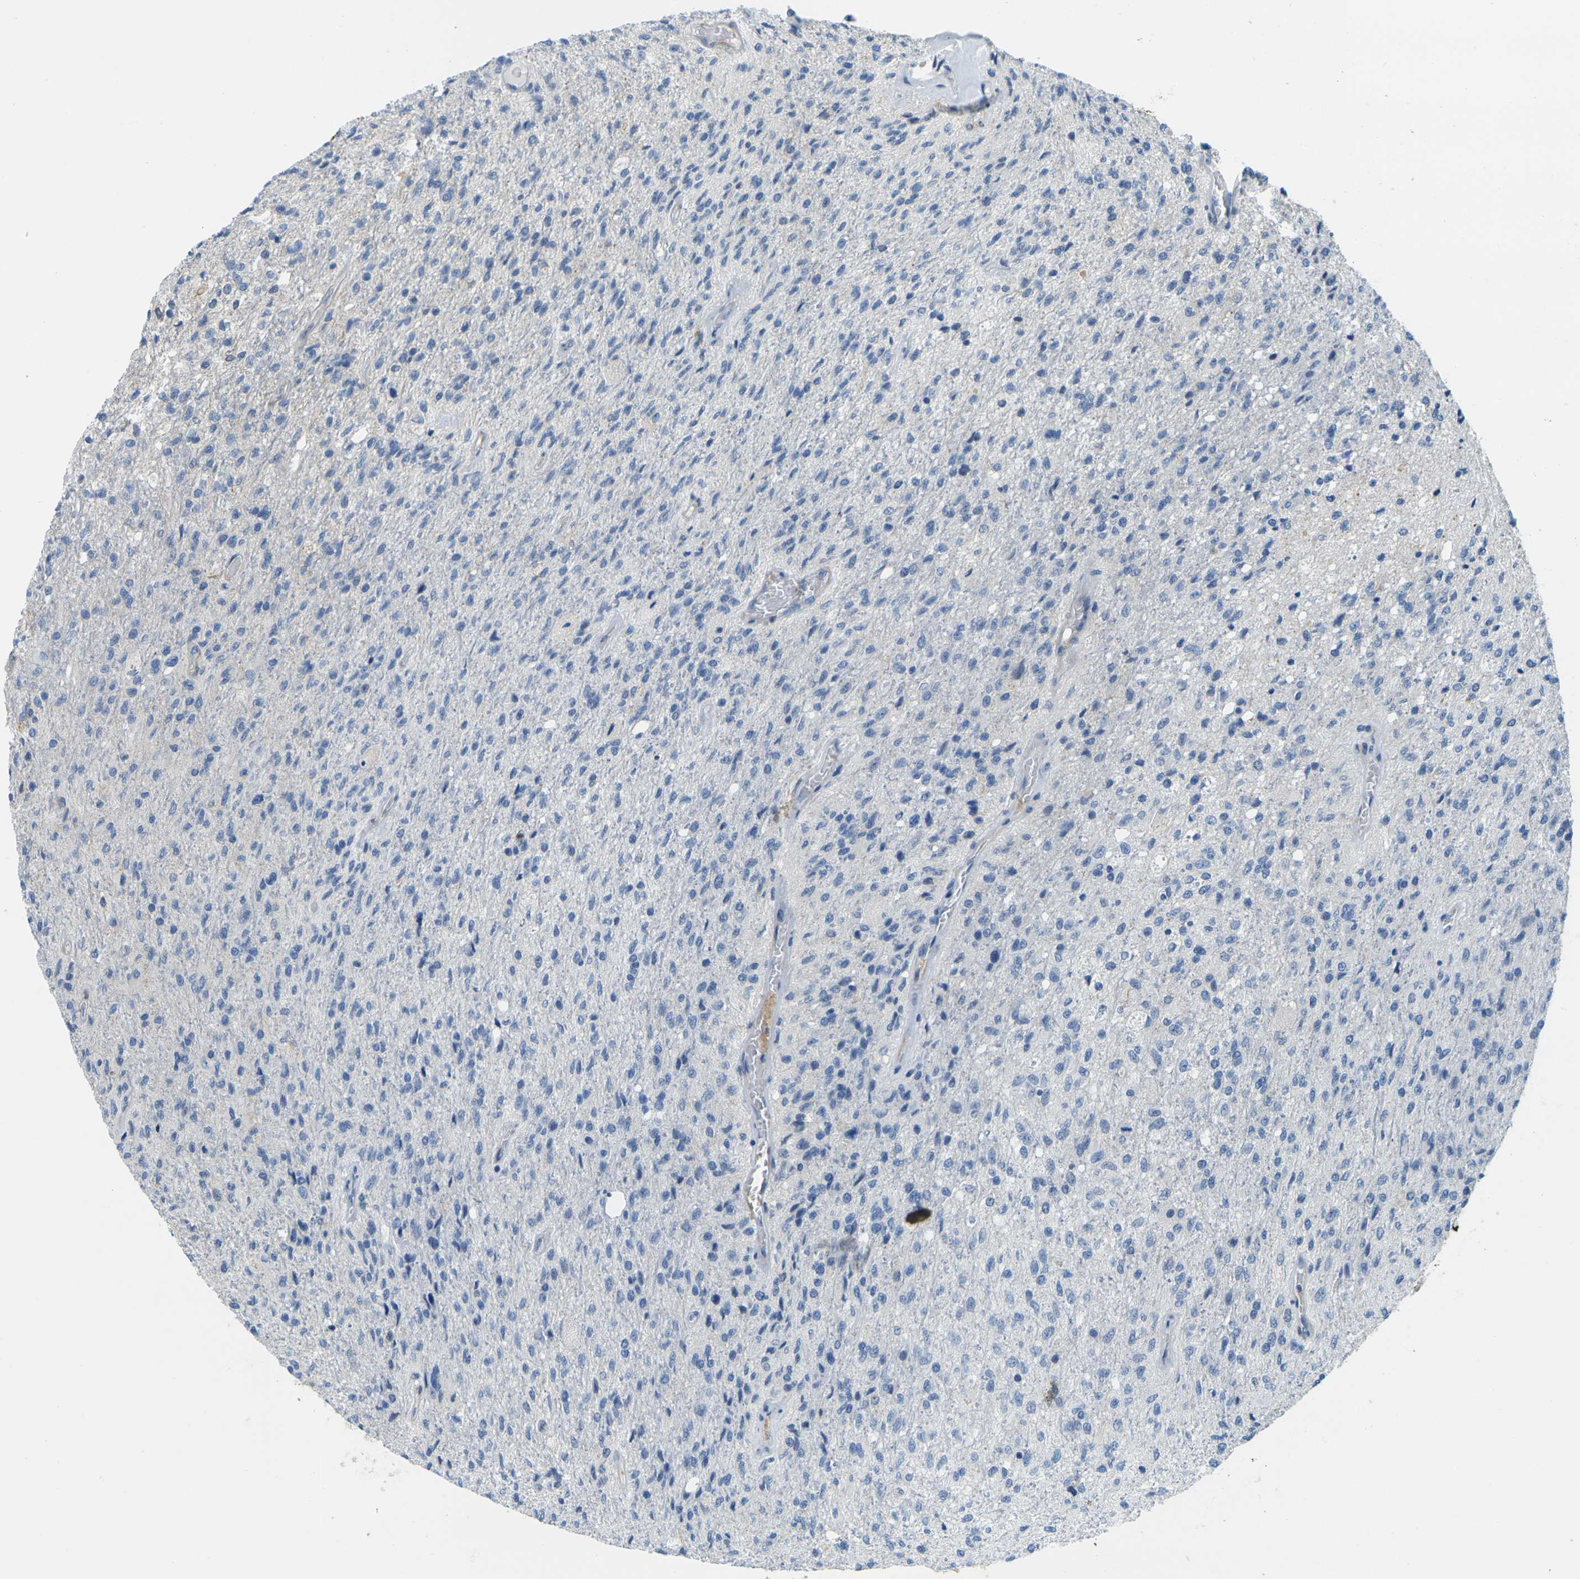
{"staining": {"intensity": "negative", "quantity": "none", "location": "none"}, "tissue": "glioma", "cell_type": "Tumor cells", "image_type": "cancer", "snomed": [{"axis": "morphology", "description": "Normal tissue, NOS"}, {"axis": "morphology", "description": "Glioma, malignant, High grade"}, {"axis": "topography", "description": "Cerebral cortex"}], "caption": "Tumor cells are negative for protein expression in human malignant glioma (high-grade).", "gene": "LASP1", "patient": {"sex": "male", "age": 77}}